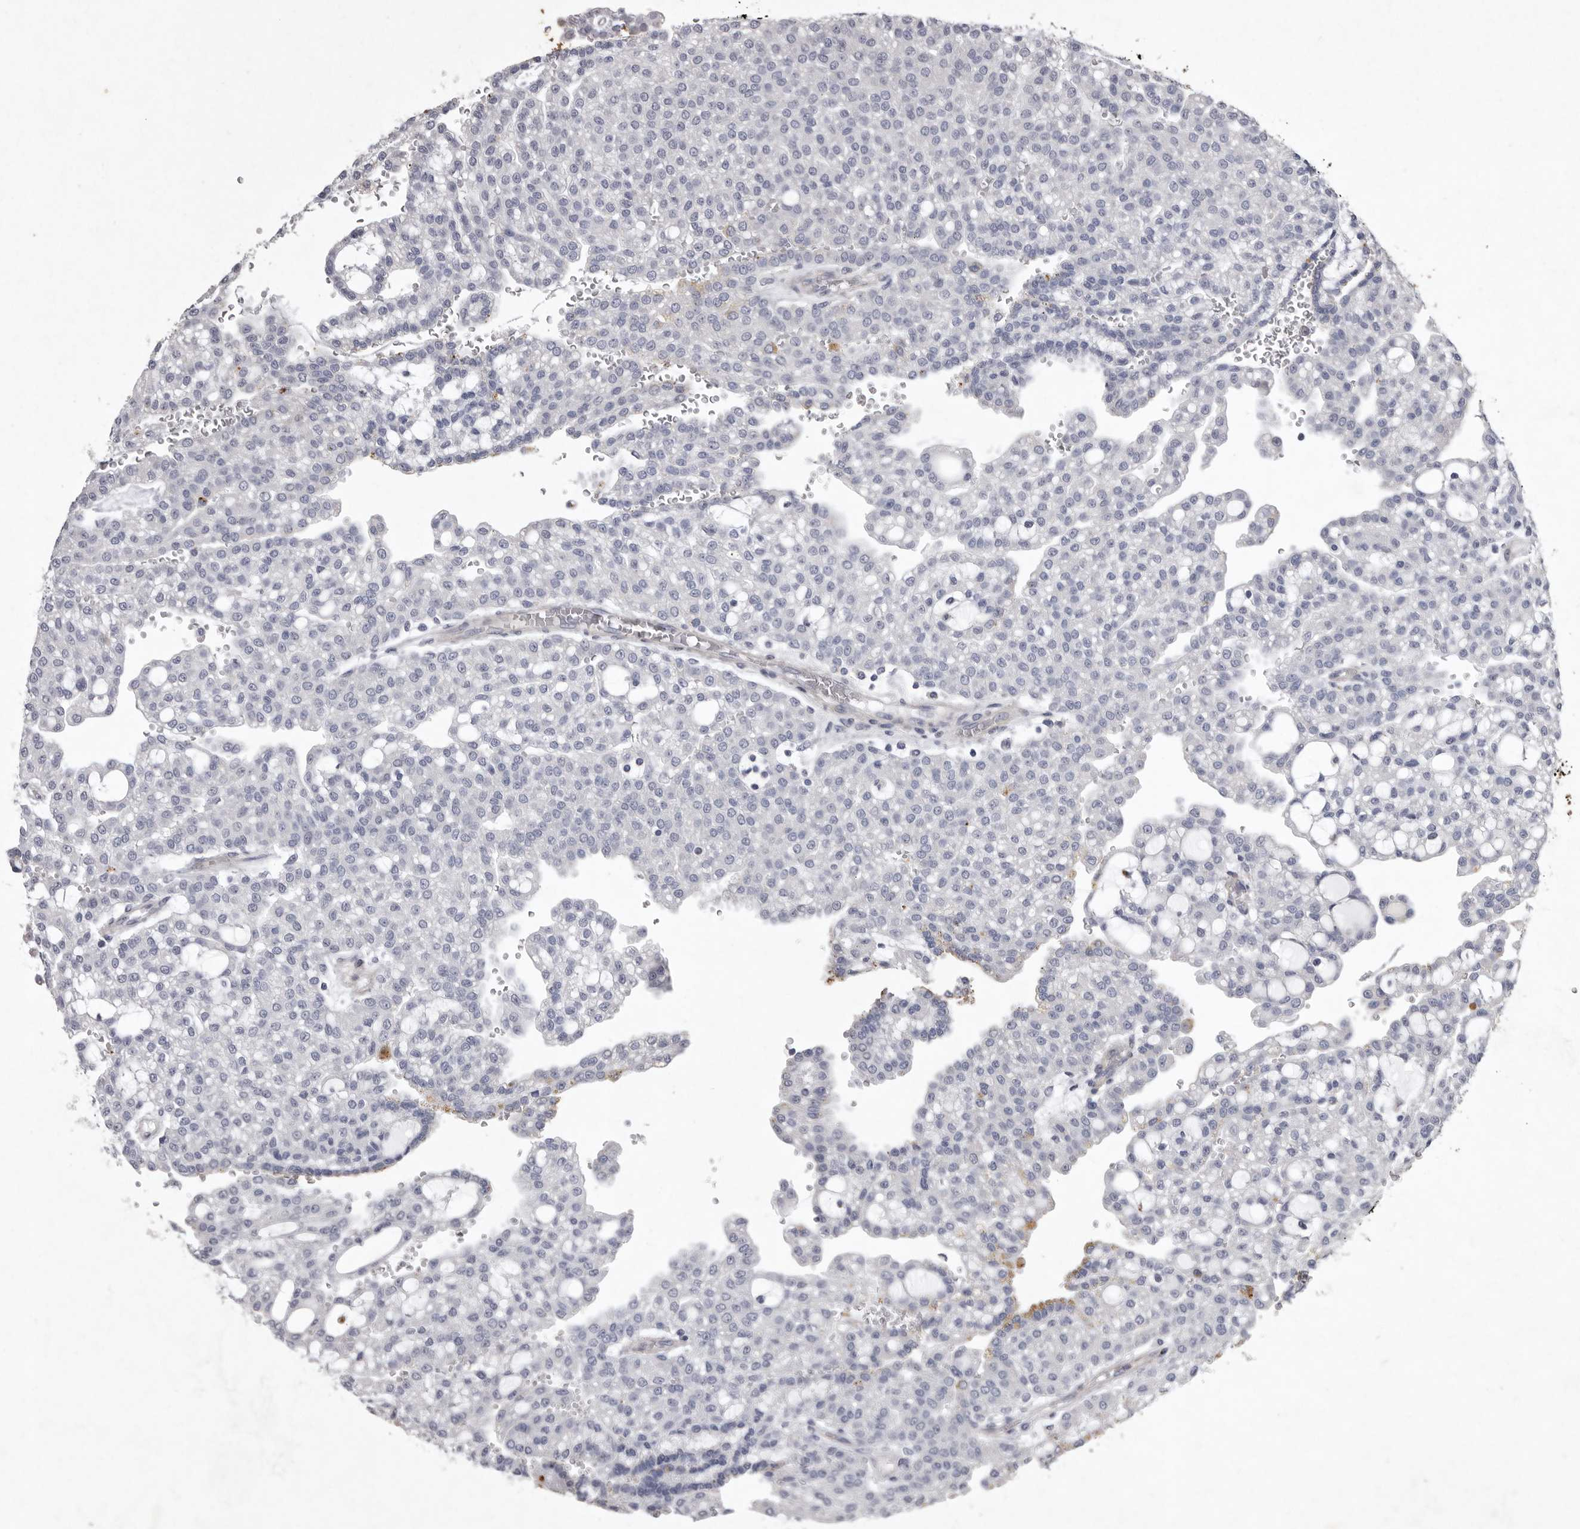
{"staining": {"intensity": "negative", "quantity": "none", "location": "none"}, "tissue": "renal cancer", "cell_type": "Tumor cells", "image_type": "cancer", "snomed": [{"axis": "morphology", "description": "Adenocarcinoma, NOS"}, {"axis": "topography", "description": "Kidney"}], "caption": "The micrograph displays no significant positivity in tumor cells of adenocarcinoma (renal). The staining is performed using DAB (3,3'-diaminobenzidine) brown chromogen with nuclei counter-stained in using hematoxylin.", "gene": "NKAIN4", "patient": {"sex": "male", "age": 63}}